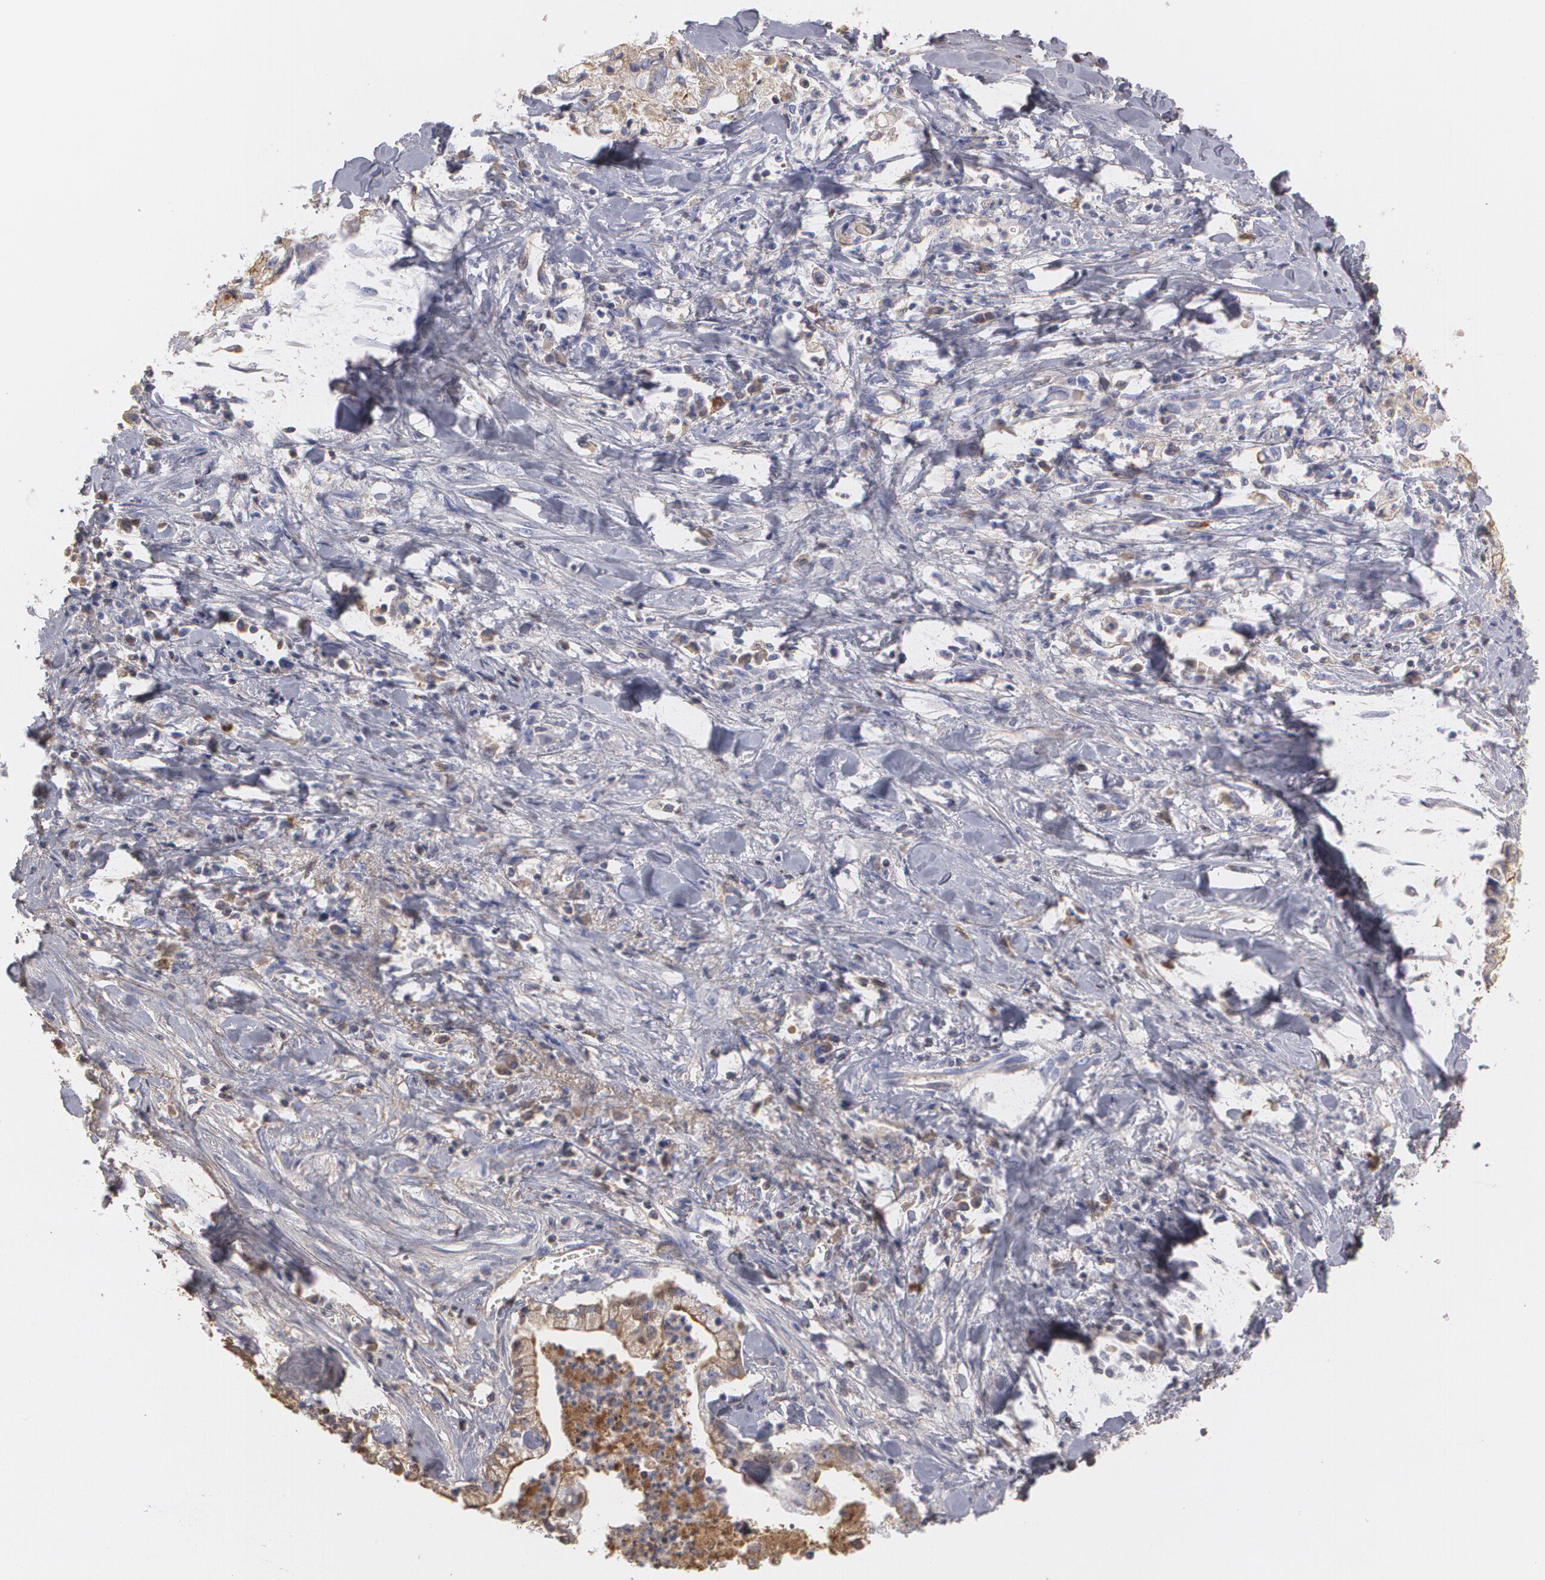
{"staining": {"intensity": "weak", "quantity": "25%-75%", "location": "cytoplasmic/membranous"}, "tissue": "liver cancer", "cell_type": "Tumor cells", "image_type": "cancer", "snomed": [{"axis": "morphology", "description": "Cholangiocarcinoma"}, {"axis": "topography", "description": "Liver"}], "caption": "Brown immunohistochemical staining in liver cancer (cholangiocarcinoma) reveals weak cytoplasmic/membranous expression in approximately 25%-75% of tumor cells.", "gene": "SERPINA1", "patient": {"sex": "male", "age": 57}}